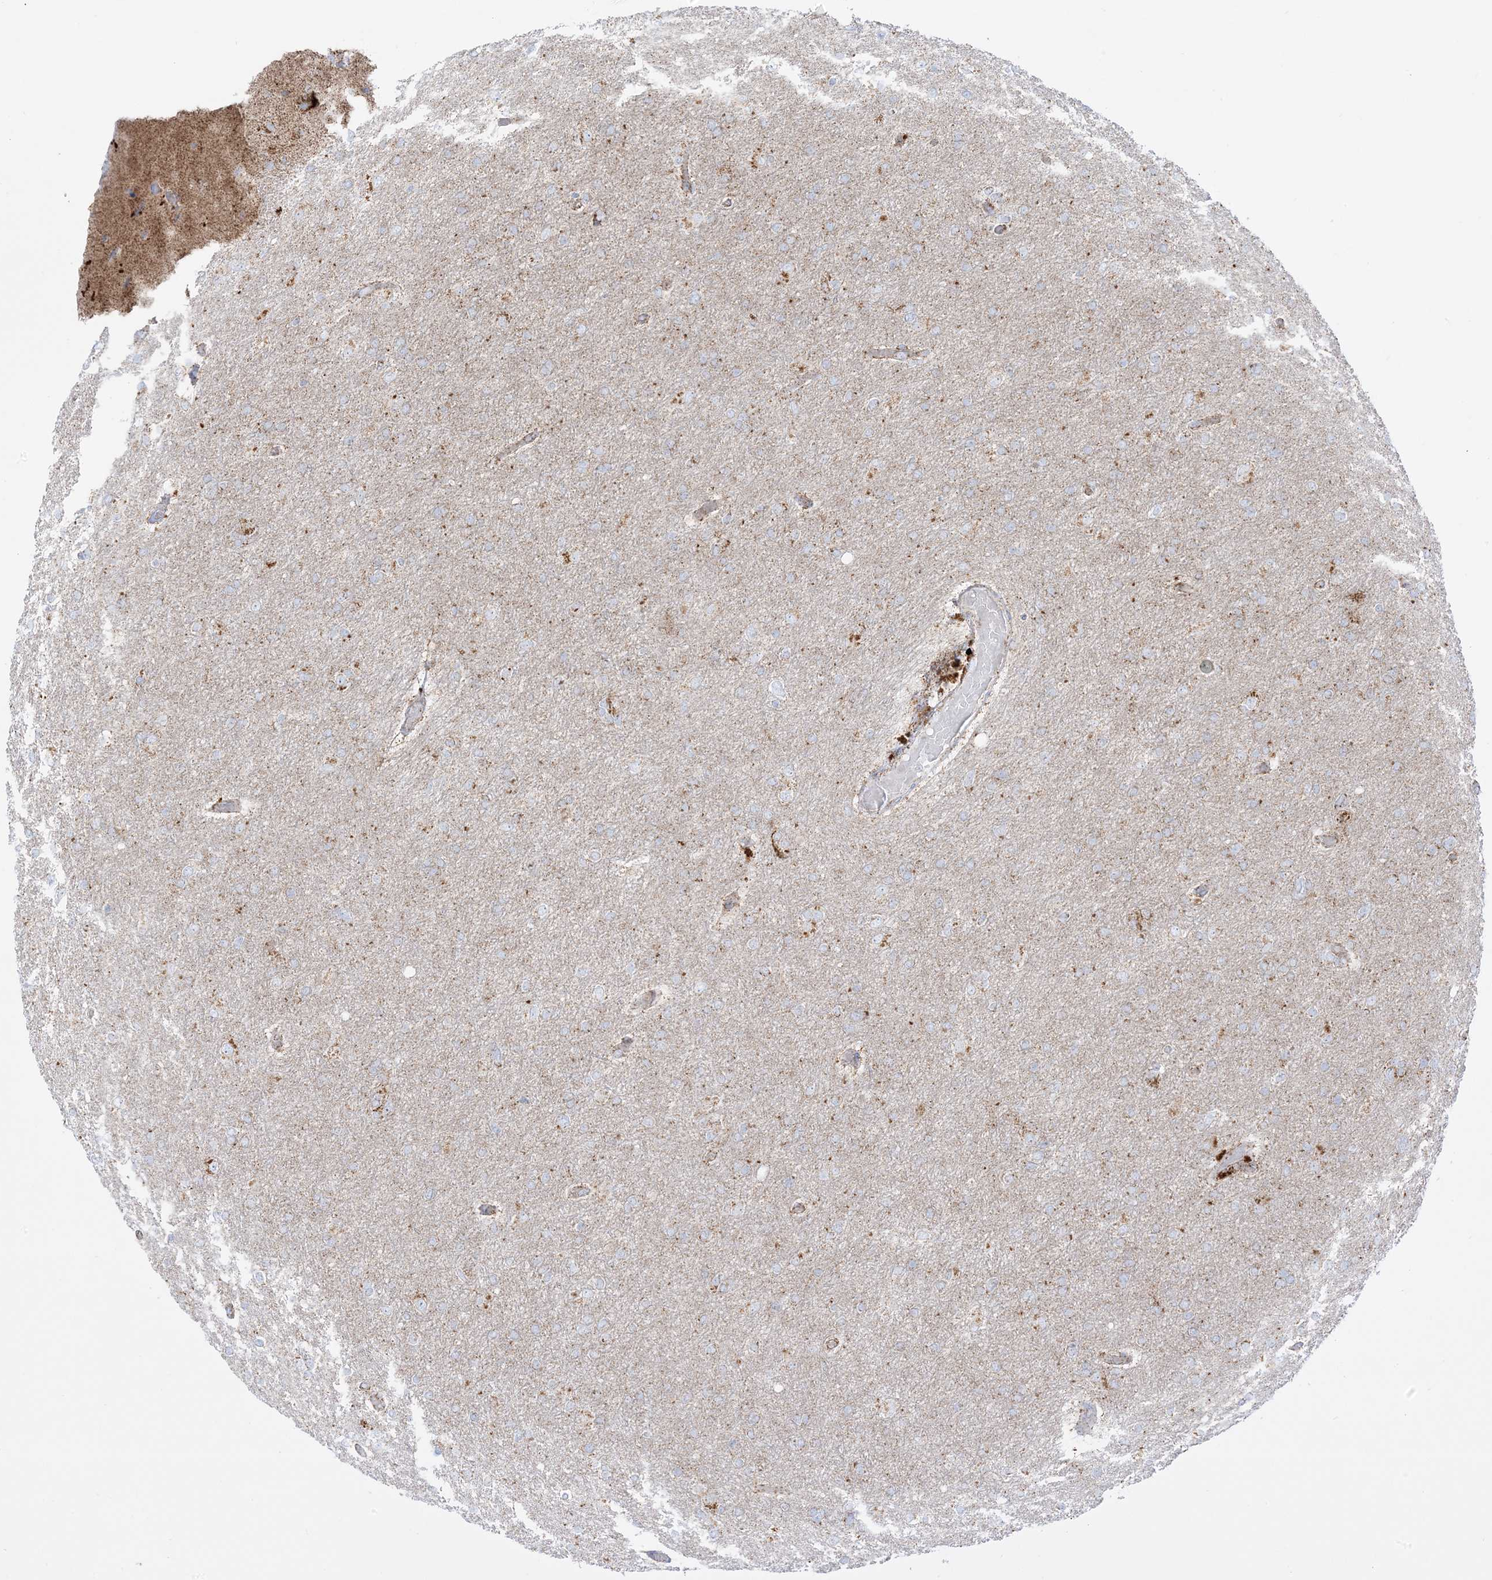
{"staining": {"intensity": "weak", "quantity": "25%-75%", "location": "cytoplasmic/membranous"}, "tissue": "glioma", "cell_type": "Tumor cells", "image_type": "cancer", "snomed": [{"axis": "morphology", "description": "Glioma, malignant, High grade"}, {"axis": "topography", "description": "Cerebral cortex"}], "caption": "Immunohistochemical staining of human malignant glioma (high-grade) reveals weak cytoplasmic/membranous protein staining in about 25%-75% of tumor cells.", "gene": "MRPS36", "patient": {"sex": "female", "age": 36}}